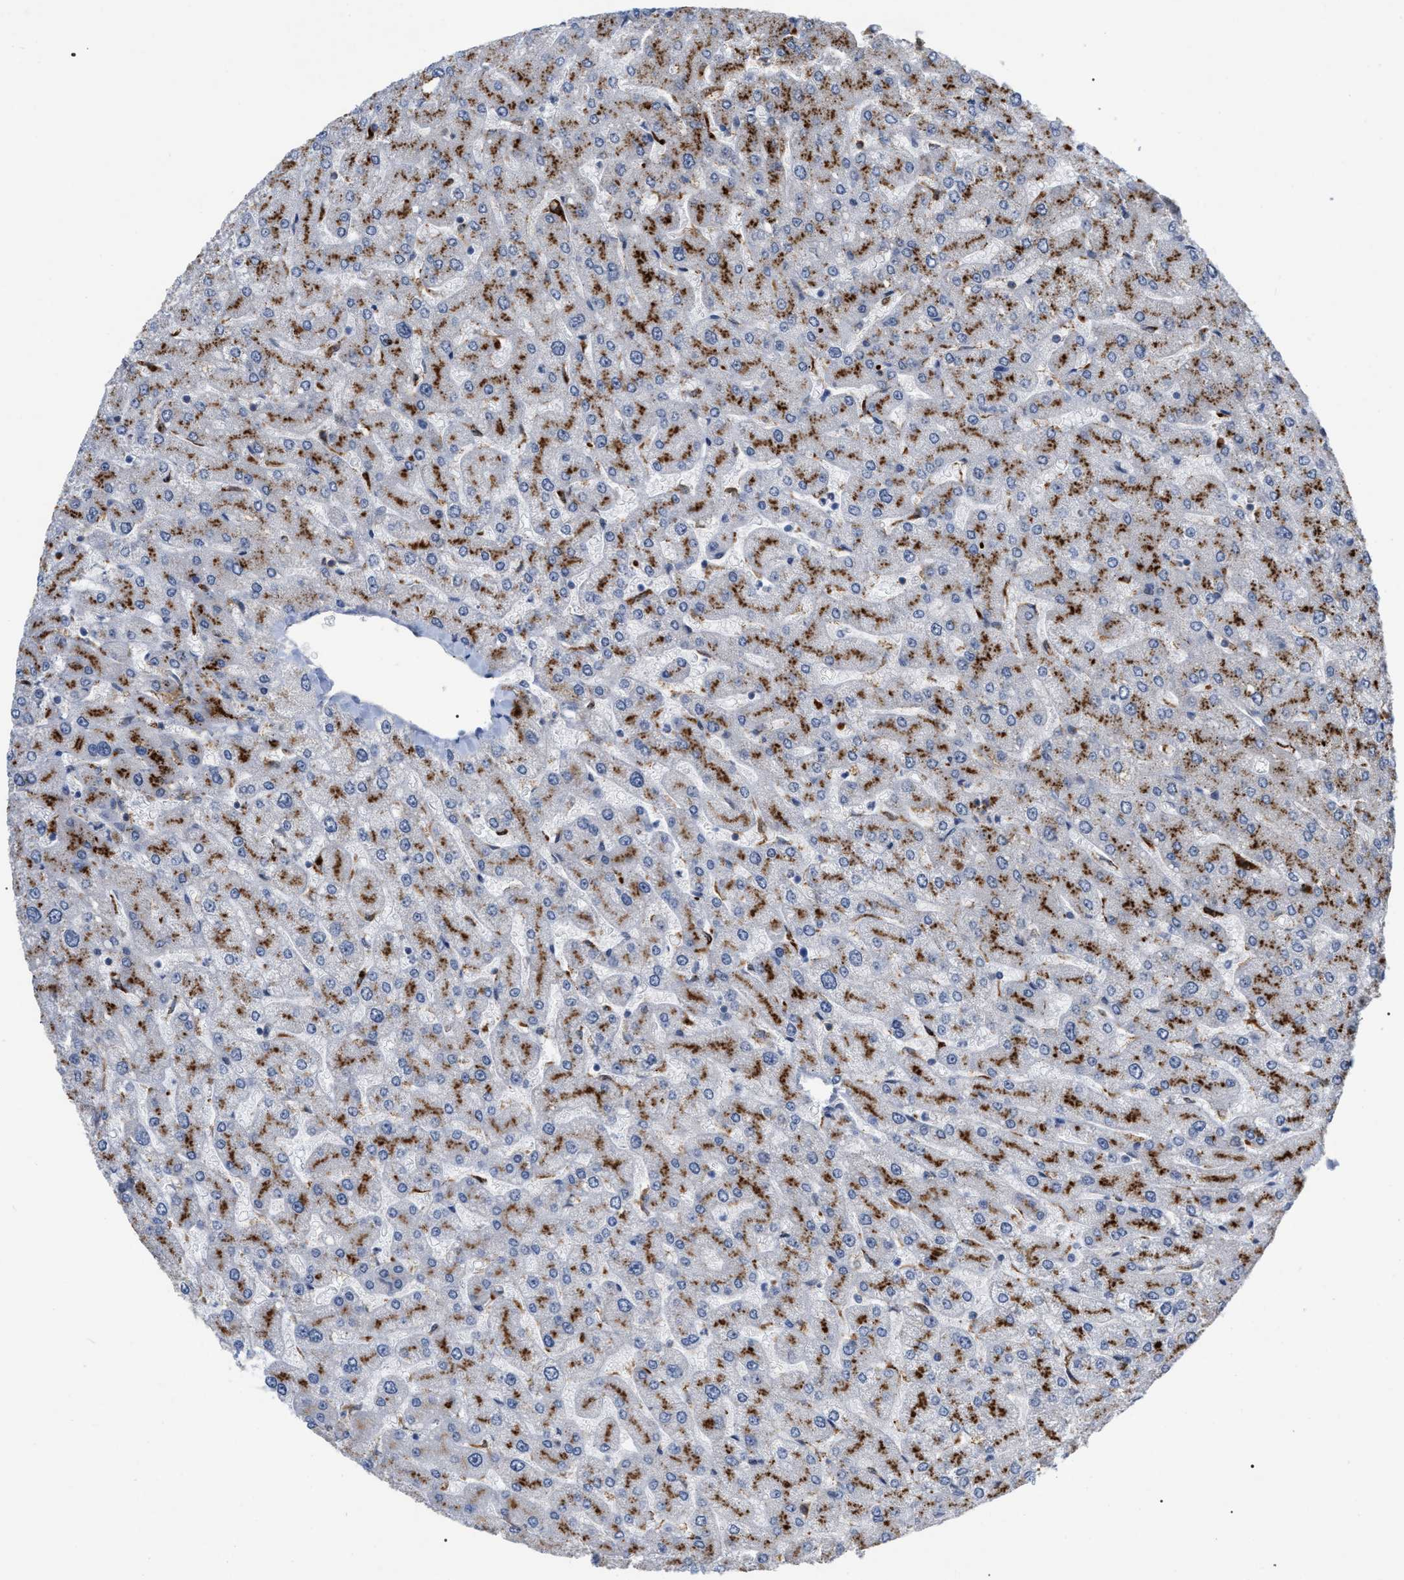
{"staining": {"intensity": "negative", "quantity": "none", "location": "none"}, "tissue": "liver", "cell_type": "Cholangiocytes", "image_type": "normal", "snomed": [{"axis": "morphology", "description": "Normal tissue, NOS"}, {"axis": "topography", "description": "Liver"}], "caption": "Histopathology image shows no significant protein expression in cholangiocytes of unremarkable liver. (Brightfield microscopy of DAB IHC at high magnification).", "gene": "UPF1", "patient": {"sex": "male", "age": 55}}